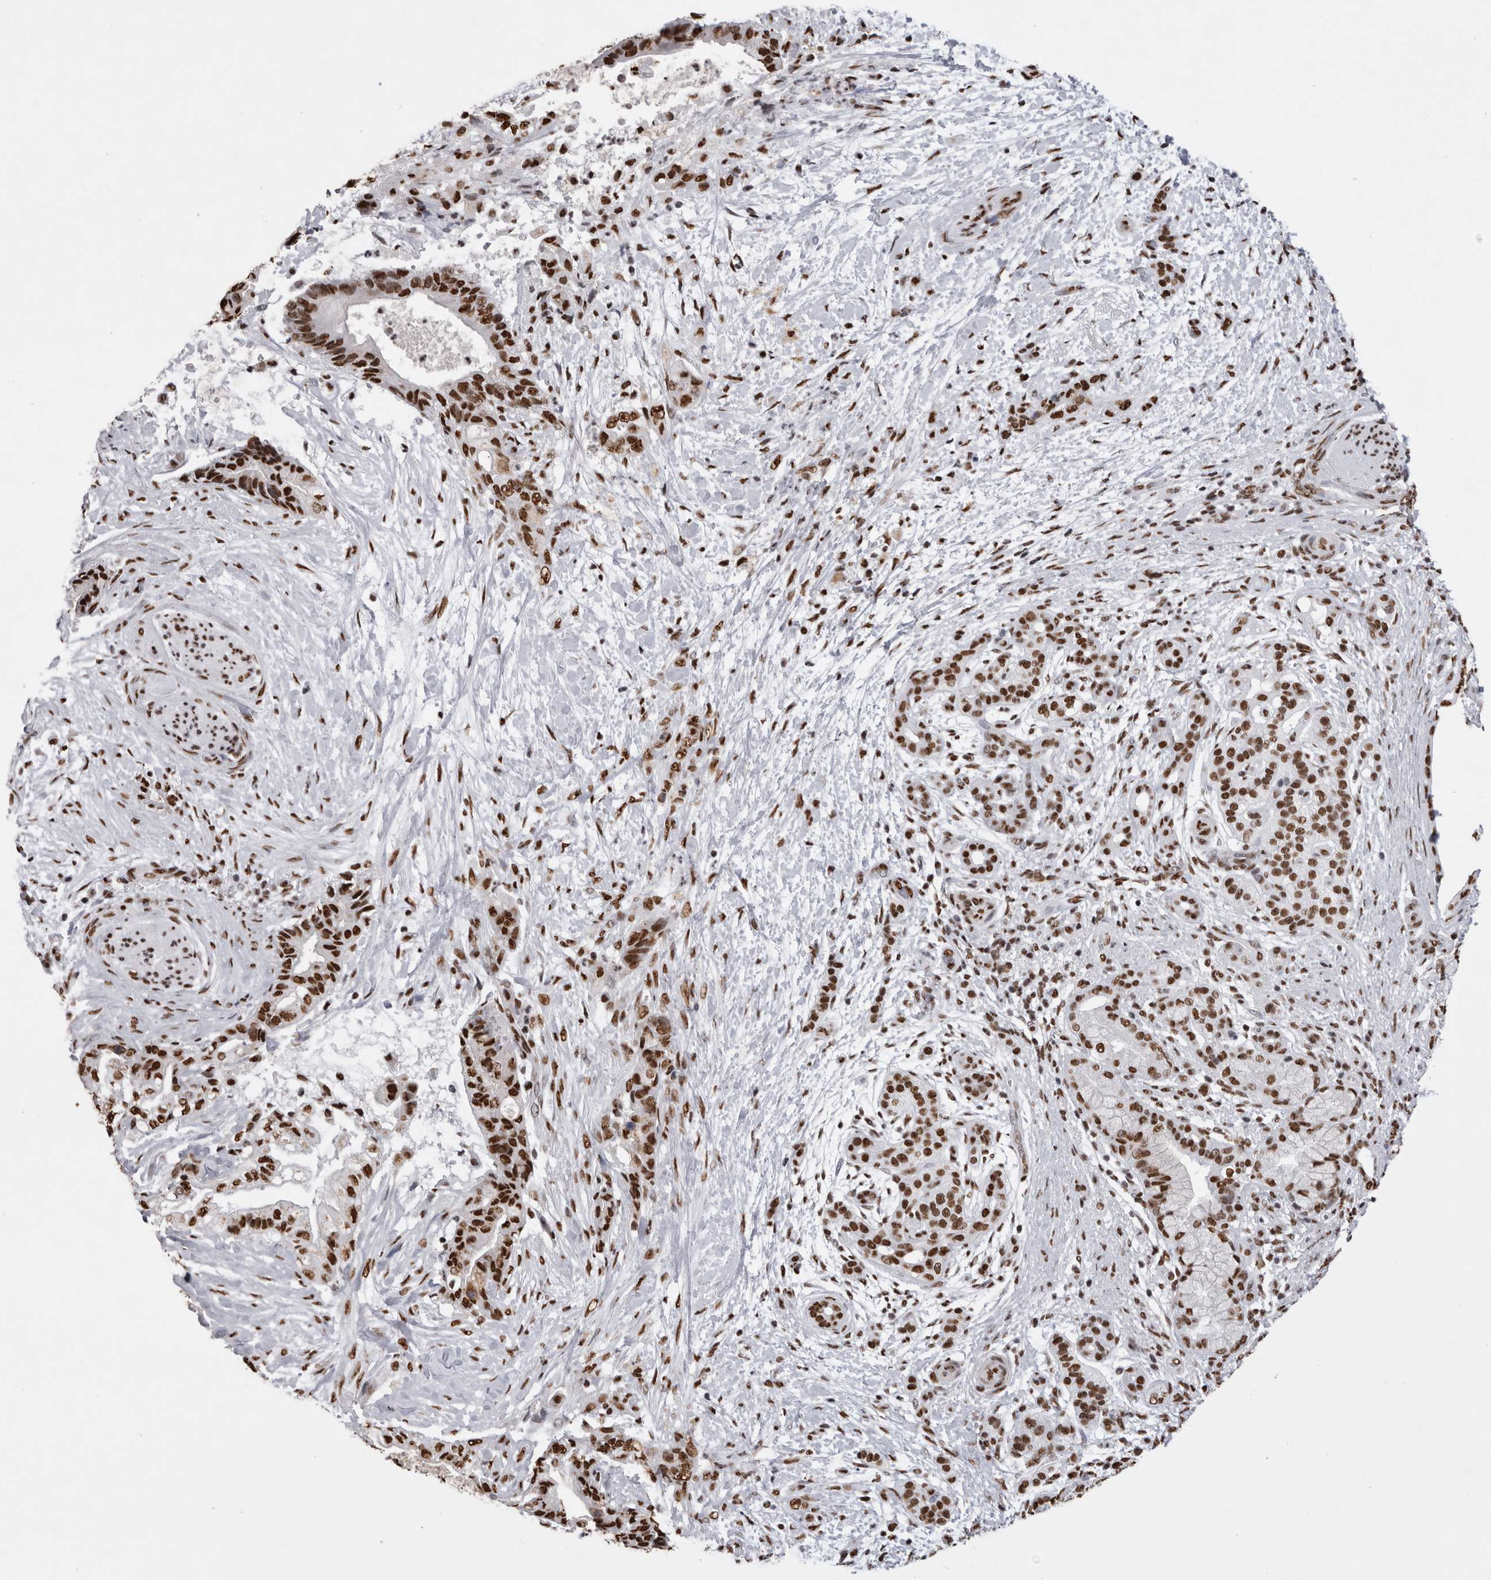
{"staining": {"intensity": "strong", "quantity": ">75%", "location": "nuclear"}, "tissue": "pancreatic cancer", "cell_type": "Tumor cells", "image_type": "cancer", "snomed": [{"axis": "morphology", "description": "Adenocarcinoma, NOS"}, {"axis": "topography", "description": "Pancreas"}], "caption": "Adenocarcinoma (pancreatic) stained with IHC shows strong nuclear expression in approximately >75% of tumor cells.", "gene": "ALPK3", "patient": {"sex": "male", "age": 59}}